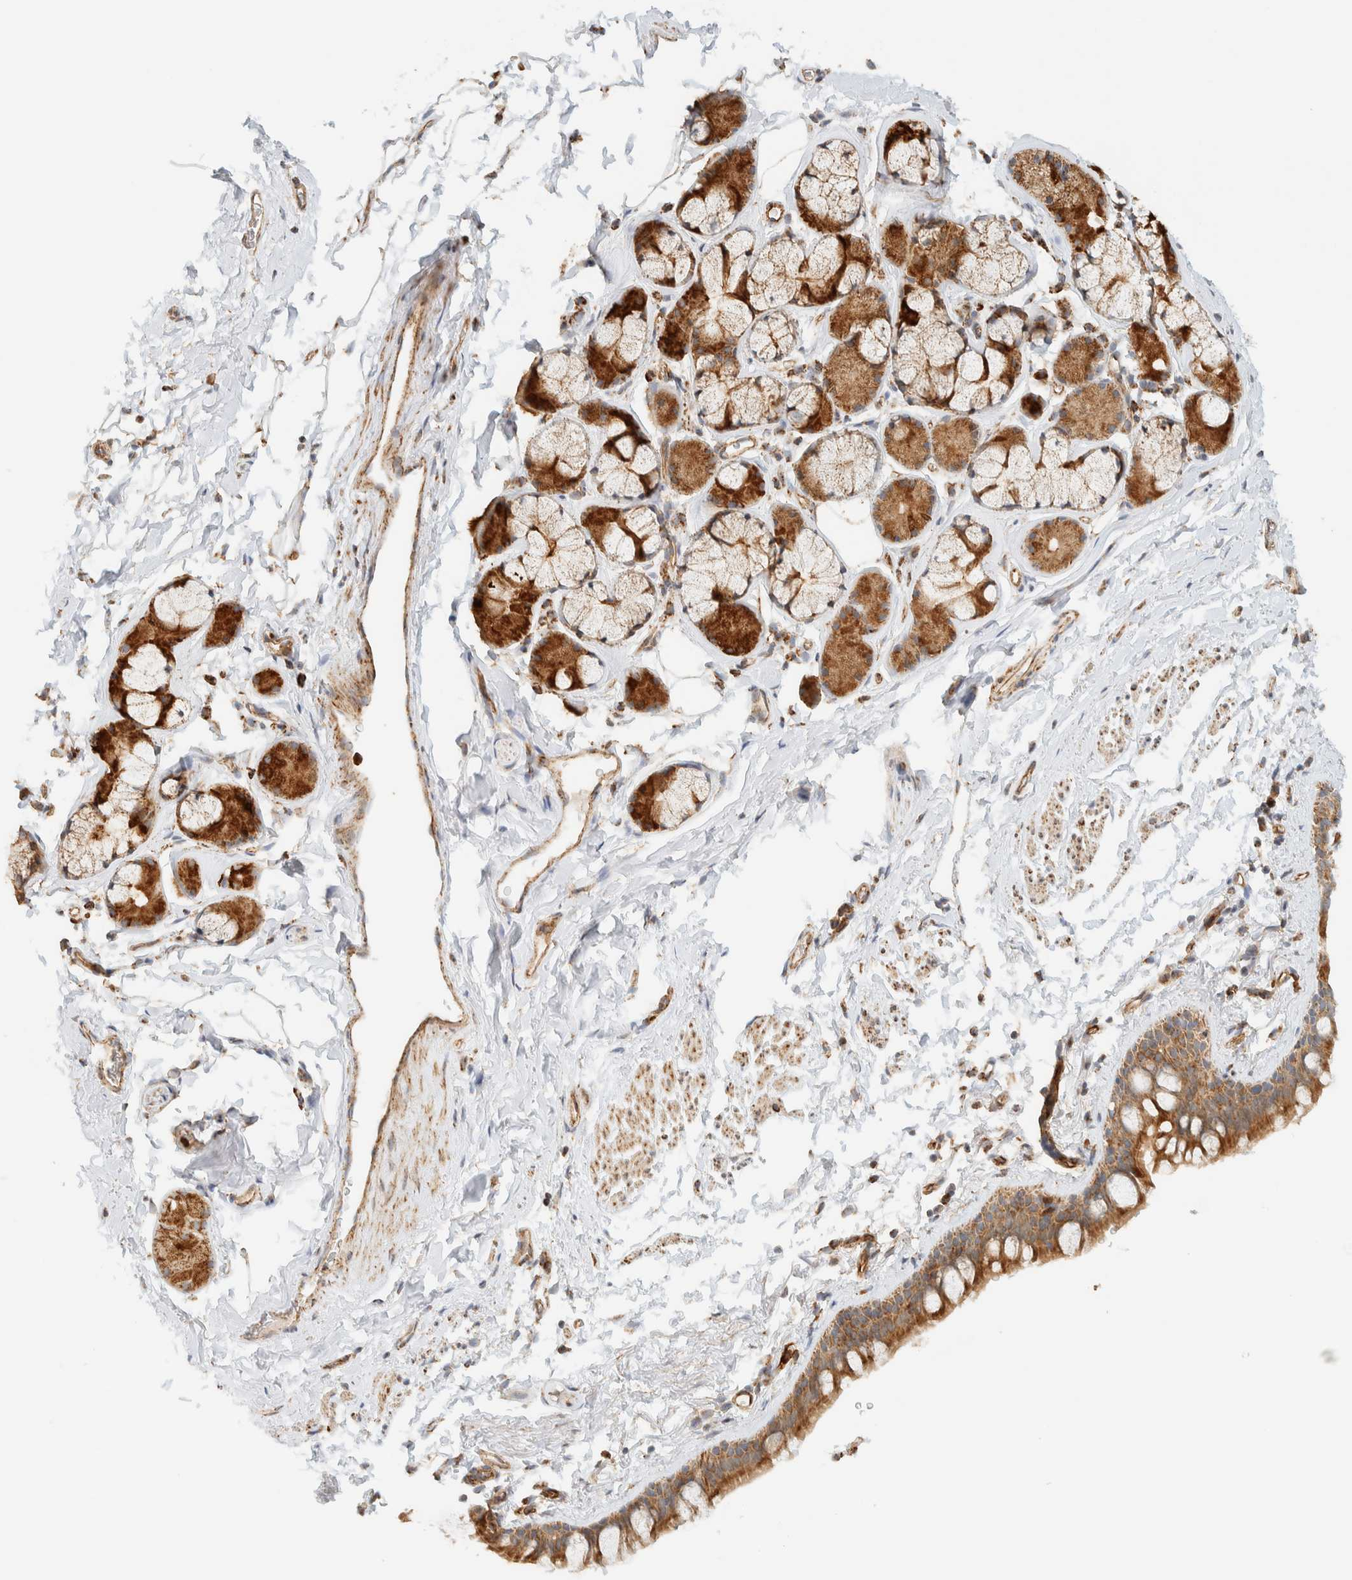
{"staining": {"intensity": "moderate", "quantity": ">75%", "location": "cytoplasmic/membranous"}, "tissue": "bronchus", "cell_type": "Respiratory epithelial cells", "image_type": "normal", "snomed": [{"axis": "morphology", "description": "Normal tissue, NOS"}, {"axis": "topography", "description": "Cartilage tissue"}, {"axis": "topography", "description": "Bronchus"}, {"axis": "topography", "description": "Lung"}], "caption": "Benign bronchus was stained to show a protein in brown. There is medium levels of moderate cytoplasmic/membranous expression in about >75% of respiratory epithelial cells. Immunohistochemistry stains the protein in brown and the nuclei are stained blue.", "gene": "KIFAP3", "patient": {"sex": "male", "age": 64}}